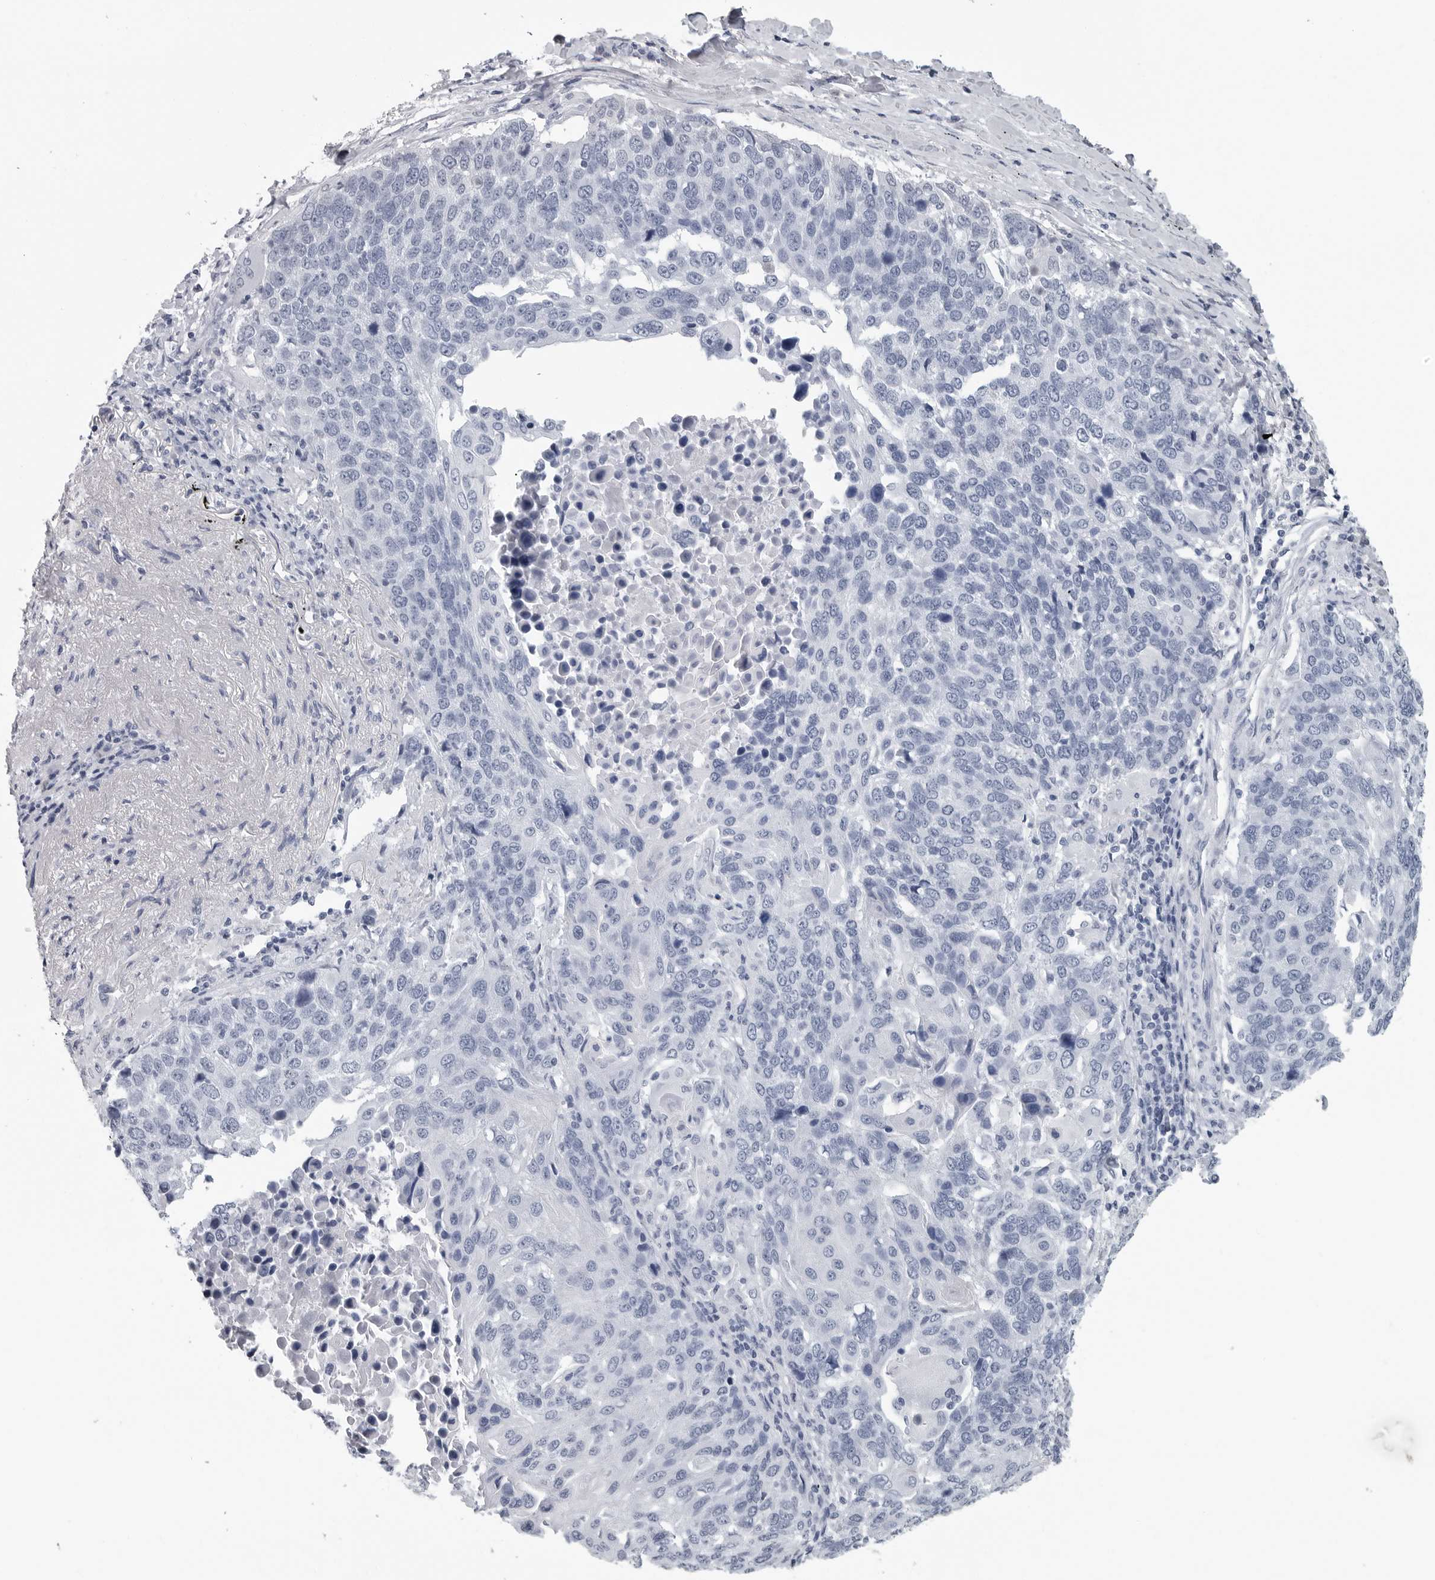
{"staining": {"intensity": "negative", "quantity": "none", "location": "none"}, "tissue": "lung cancer", "cell_type": "Tumor cells", "image_type": "cancer", "snomed": [{"axis": "morphology", "description": "Squamous cell carcinoma, NOS"}, {"axis": "topography", "description": "Lung"}], "caption": "A micrograph of human lung cancer is negative for staining in tumor cells. Nuclei are stained in blue.", "gene": "AMPD1", "patient": {"sex": "male", "age": 66}}